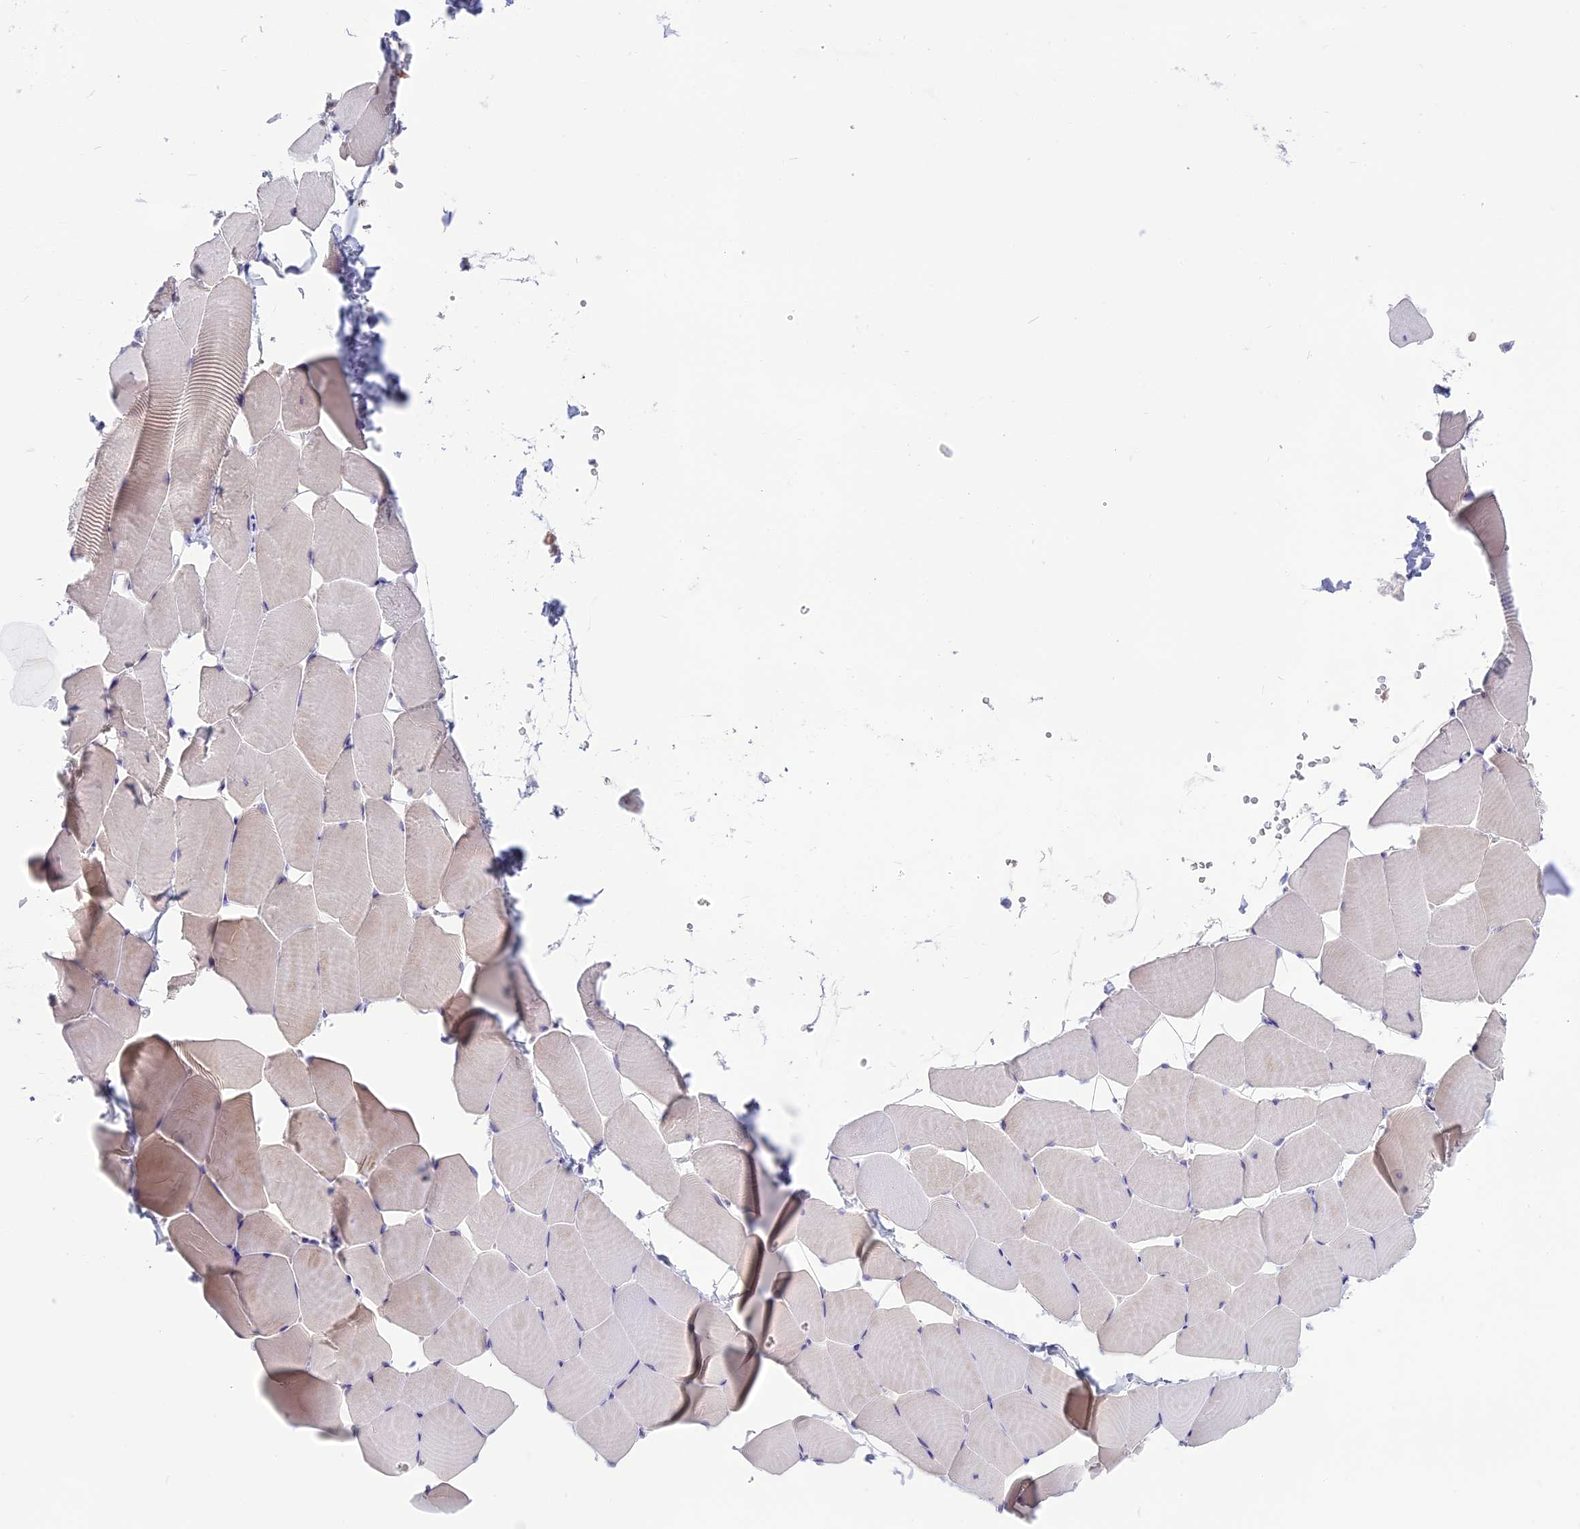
{"staining": {"intensity": "negative", "quantity": "none", "location": "none"}, "tissue": "skeletal muscle", "cell_type": "Myocytes", "image_type": "normal", "snomed": [{"axis": "morphology", "description": "Normal tissue, NOS"}, {"axis": "topography", "description": "Skeletal muscle"}], "caption": "Immunohistochemical staining of benign human skeletal muscle demonstrates no significant staining in myocytes. The staining is performed using DAB (3,3'-diaminobenzidine) brown chromogen with nuclei counter-stained in using hematoxylin.", "gene": "ARHGEF37", "patient": {"sex": "male", "age": 25}}